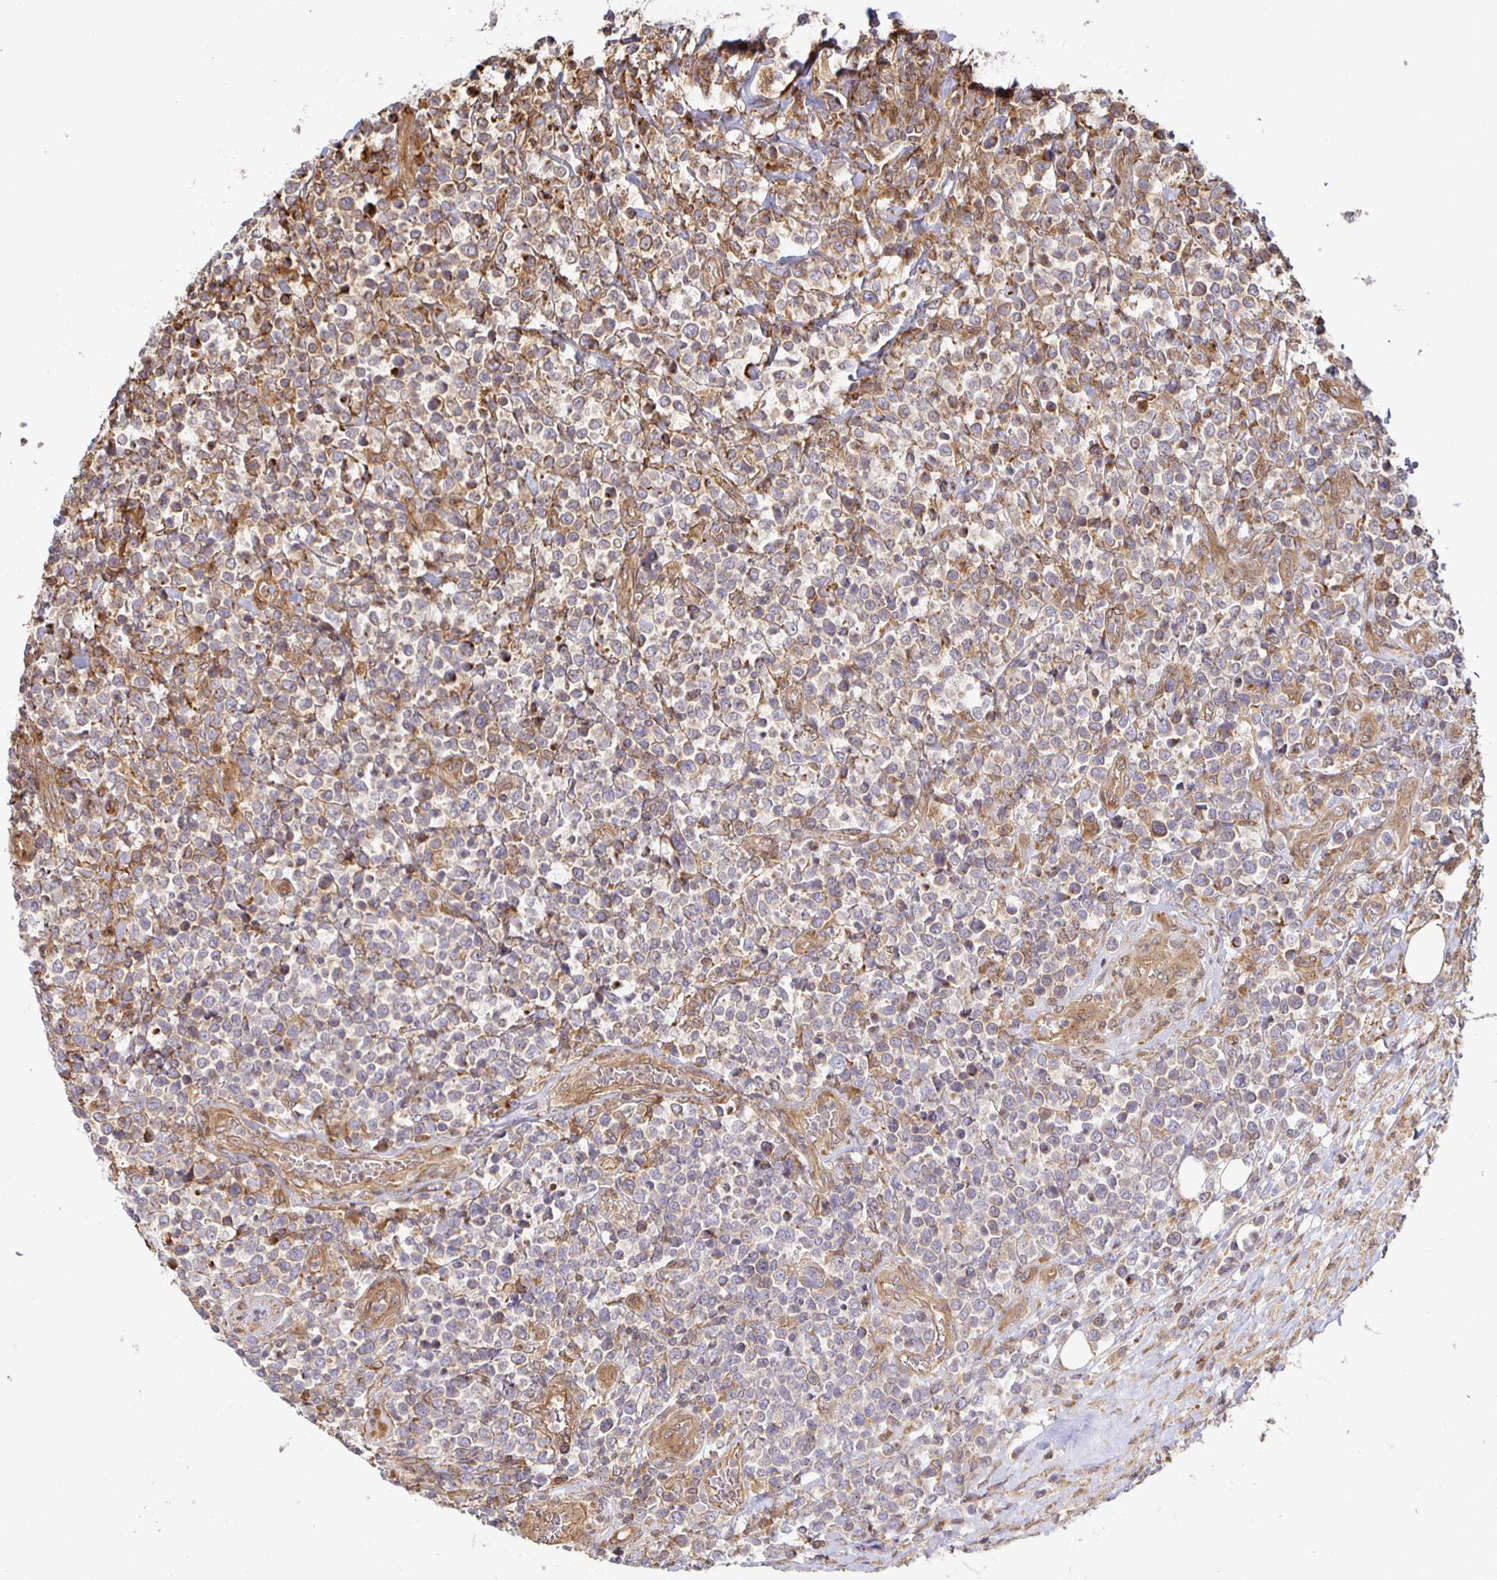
{"staining": {"intensity": "moderate", "quantity": "25%-75%", "location": "cytoplasmic/membranous"}, "tissue": "lymphoma", "cell_type": "Tumor cells", "image_type": "cancer", "snomed": [{"axis": "morphology", "description": "Malignant lymphoma, non-Hodgkin's type, High grade"}, {"axis": "topography", "description": "Soft tissue"}], "caption": "Brown immunohistochemical staining in malignant lymphoma, non-Hodgkin's type (high-grade) exhibits moderate cytoplasmic/membranous expression in approximately 25%-75% of tumor cells. (Stains: DAB in brown, nuclei in blue, Microscopy: brightfield microscopy at high magnification).", "gene": "STRAP", "patient": {"sex": "female", "age": 56}}